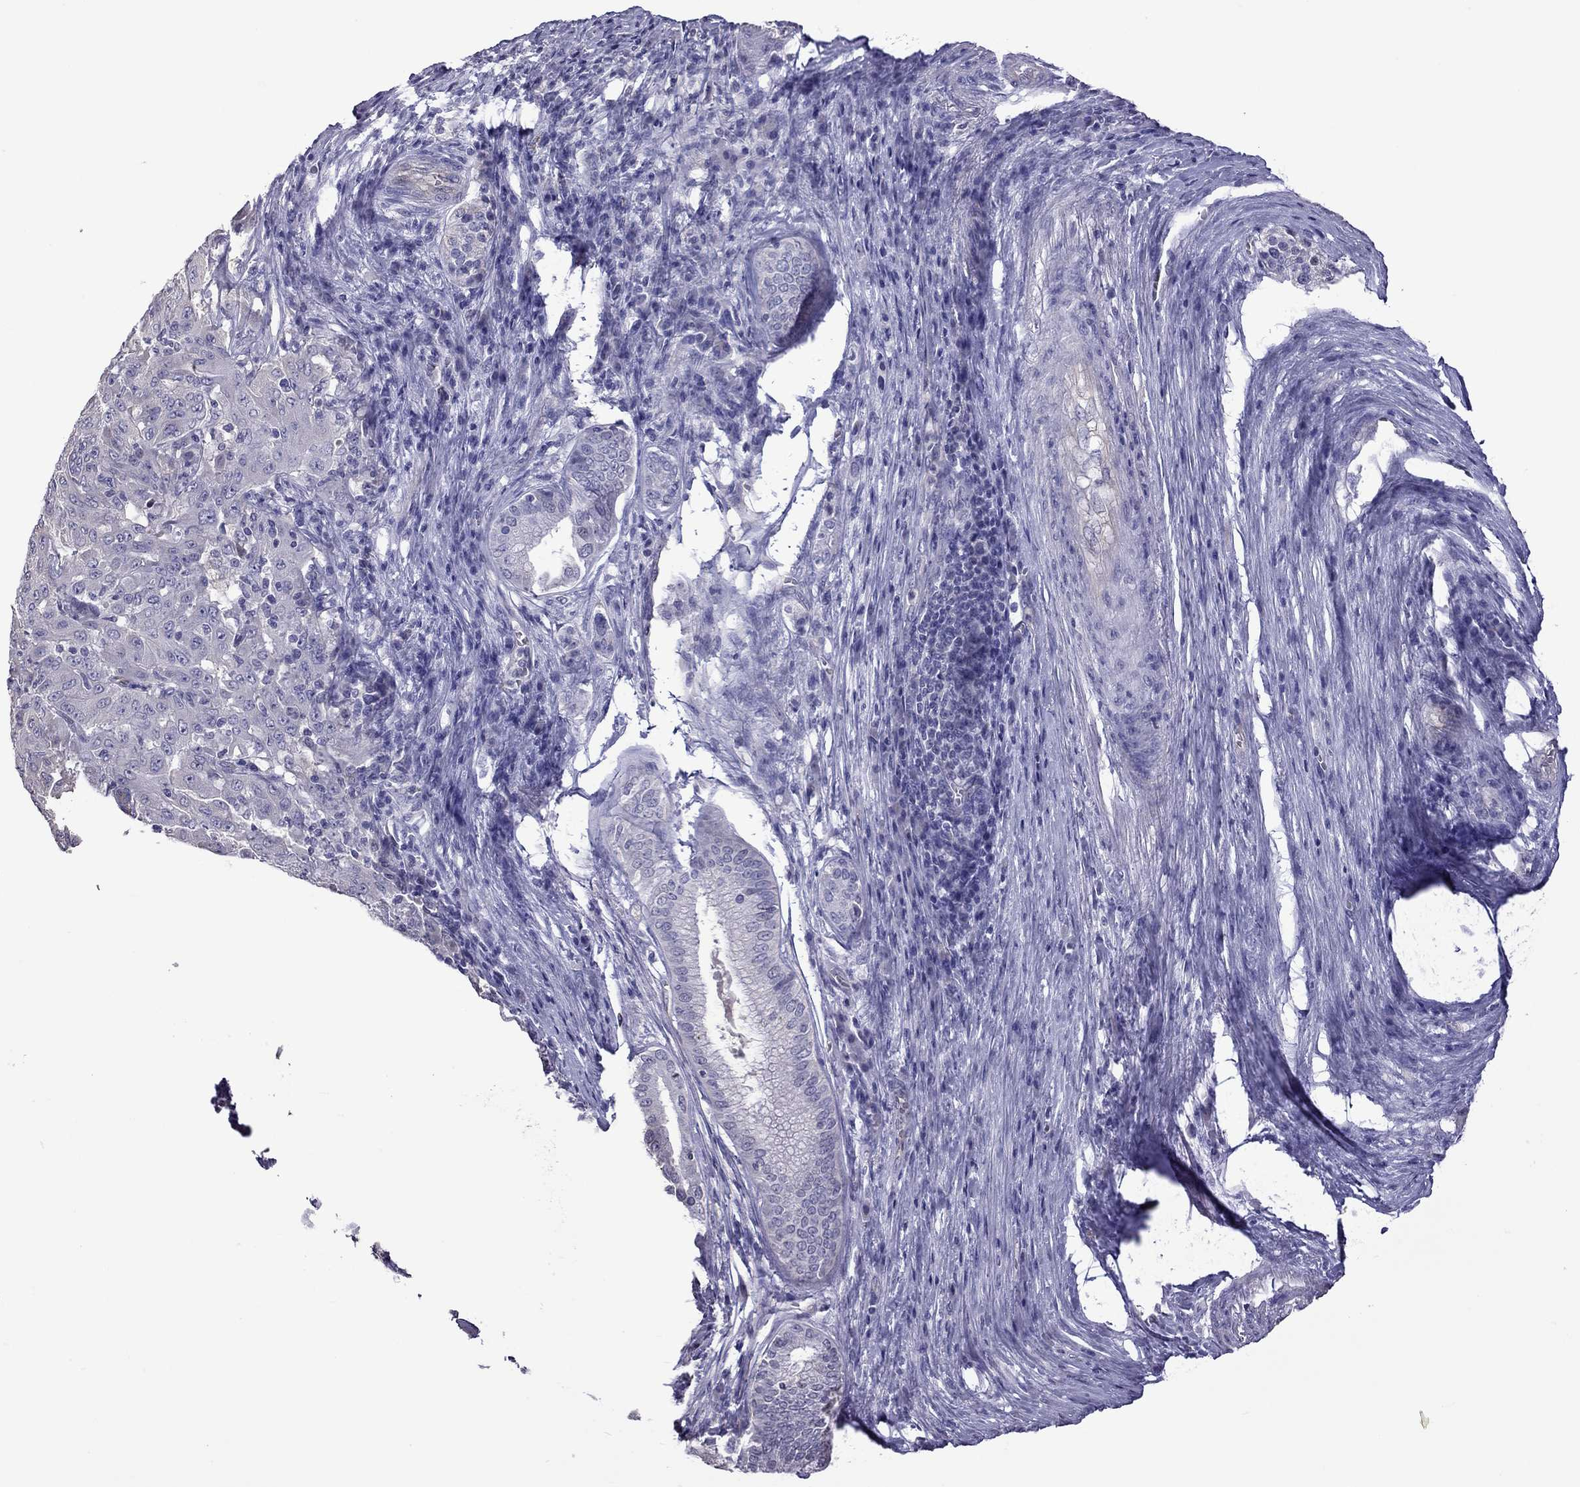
{"staining": {"intensity": "negative", "quantity": "none", "location": "none"}, "tissue": "pancreatic cancer", "cell_type": "Tumor cells", "image_type": "cancer", "snomed": [{"axis": "morphology", "description": "Adenocarcinoma, NOS"}, {"axis": "topography", "description": "Pancreas"}], "caption": "Protein analysis of pancreatic adenocarcinoma reveals no significant positivity in tumor cells. The staining is performed using DAB brown chromogen with nuclei counter-stained in using hematoxylin.", "gene": "FEZ1", "patient": {"sex": "male", "age": 63}}